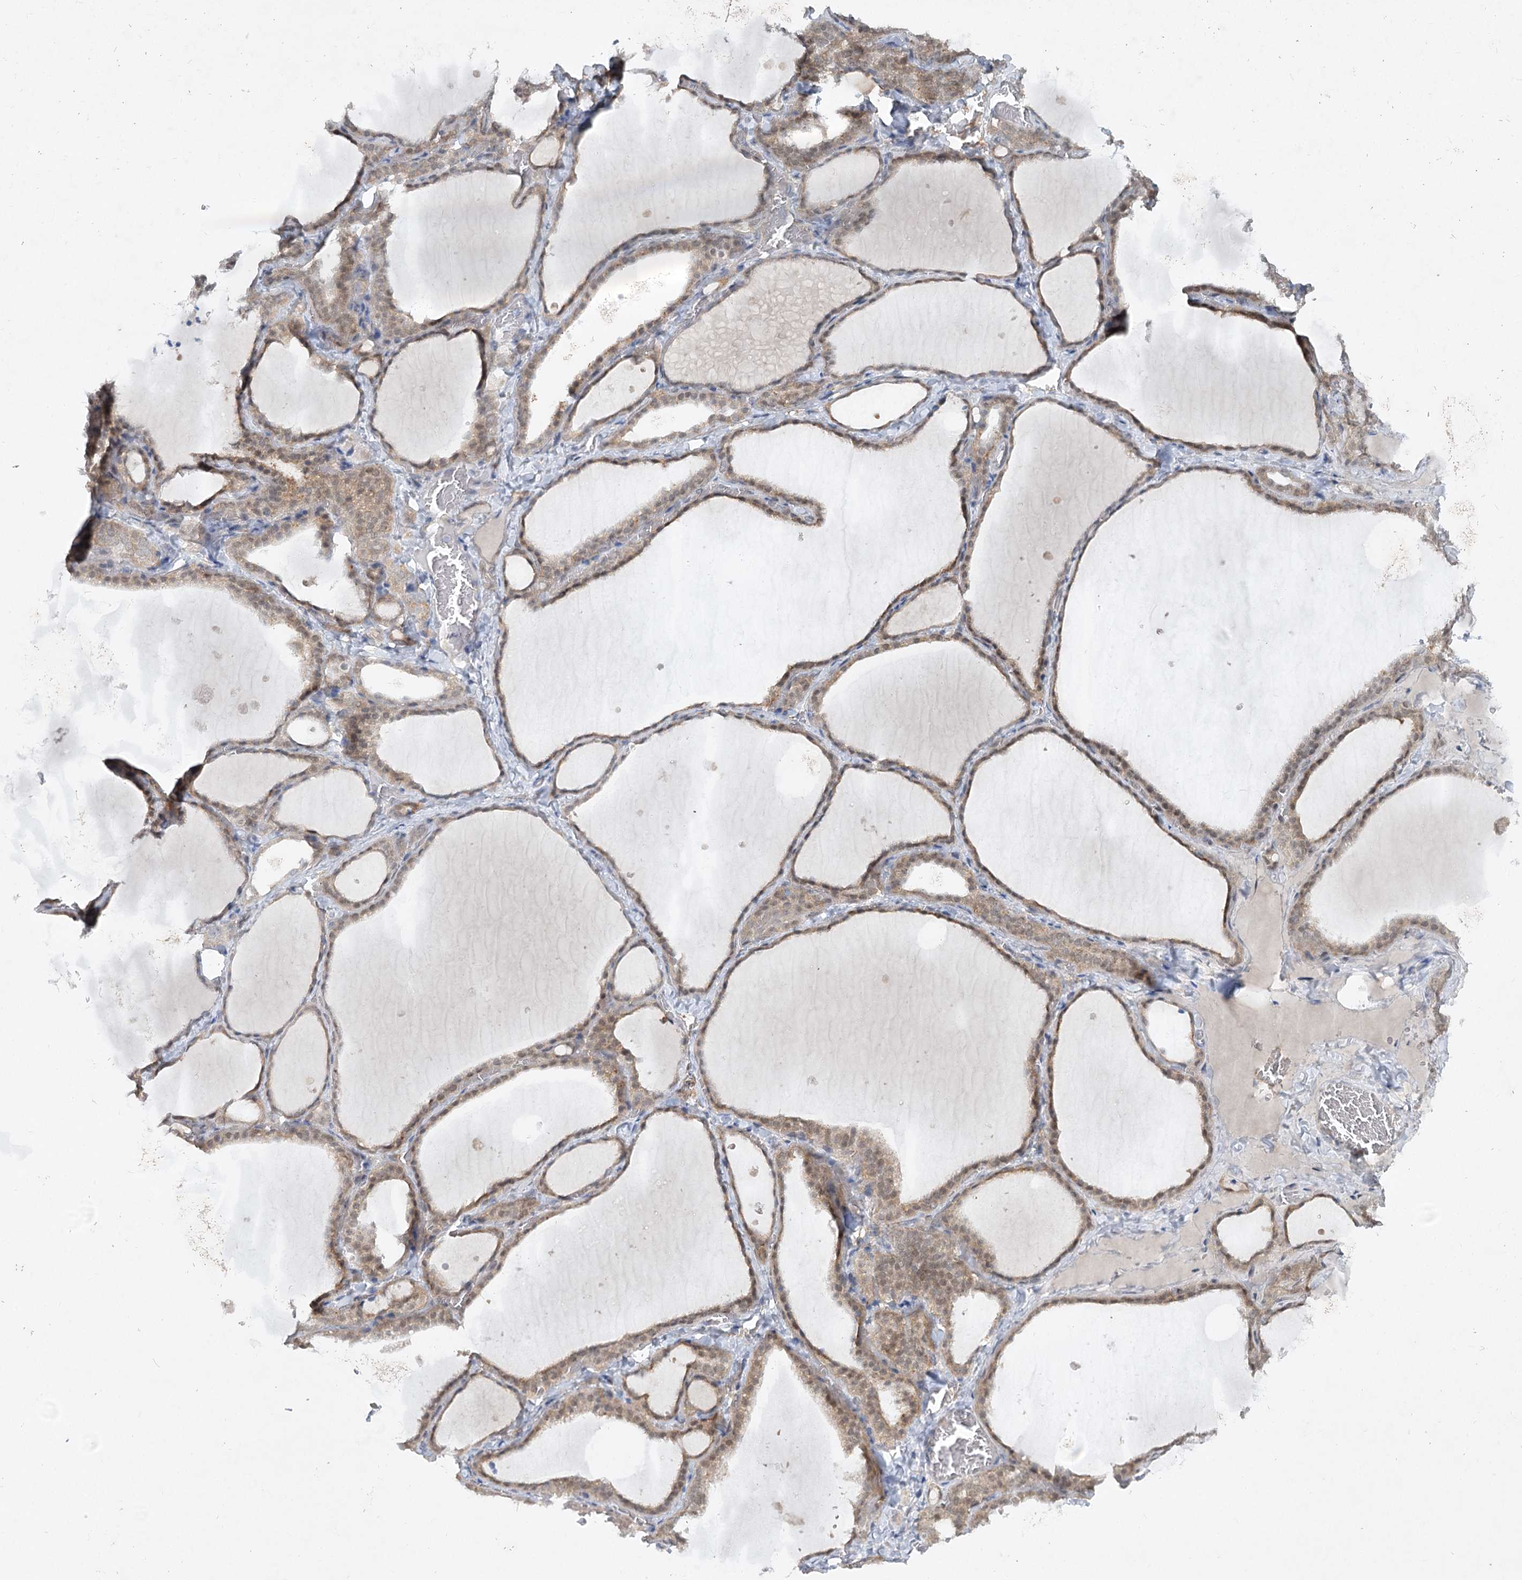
{"staining": {"intensity": "weak", "quantity": "25%-75%", "location": "cytoplasmic/membranous"}, "tissue": "thyroid gland", "cell_type": "Glandular cells", "image_type": "normal", "snomed": [{"axis": "morphology", "description": "Normal tissue, NOS"}, {"axis": "topography", "description": "Thyroid gland"}], "caption": "Immunohistochemistry (IHC) of benign thyroid gland exhibits low levels of weak cytoplasmic/membranous staining in about 25%-75% of glandular cells.", "gene": "AAMDC", "patient": {"sex": "female", "age": 22}}